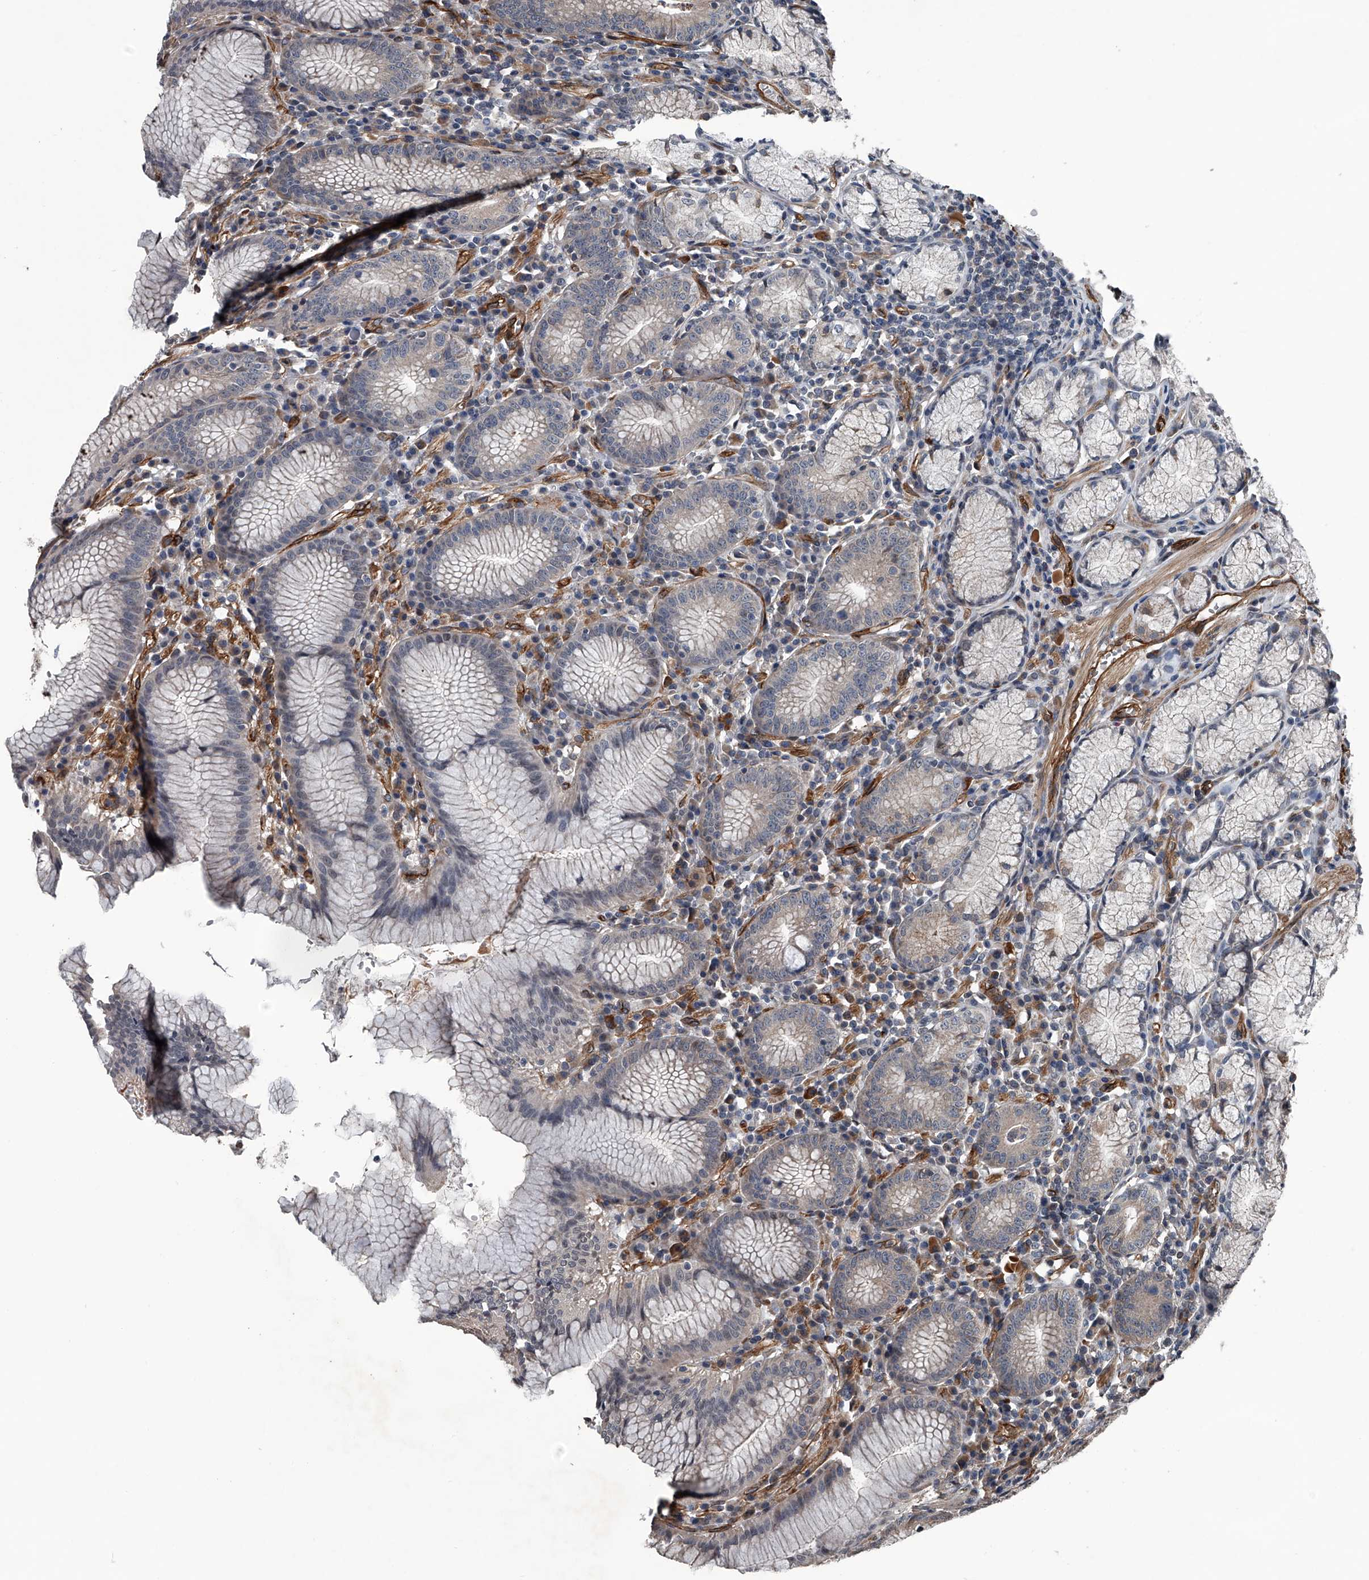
{"staining": {"intensity": "moderate", "quantity": "25%-75%", "location": "cytoplasmic/membranous"}, "tissue": "stomach", "cell_type": "Glandular cells", "image_type": "normal", "snomed": [{"axis": "morphology", "description": "Normal tissue, NOS"}, {"axis": "topography", "description": "Stomach"}], "caption": "There is medium levels of moderate cytoplasmic/membranous staining in glandular cells of benign stomach, as demonstrated by immunohistochemical staining (brown color).", "gene": "LDLRAD2", "patient": {"sex": "male", "age": 55}}